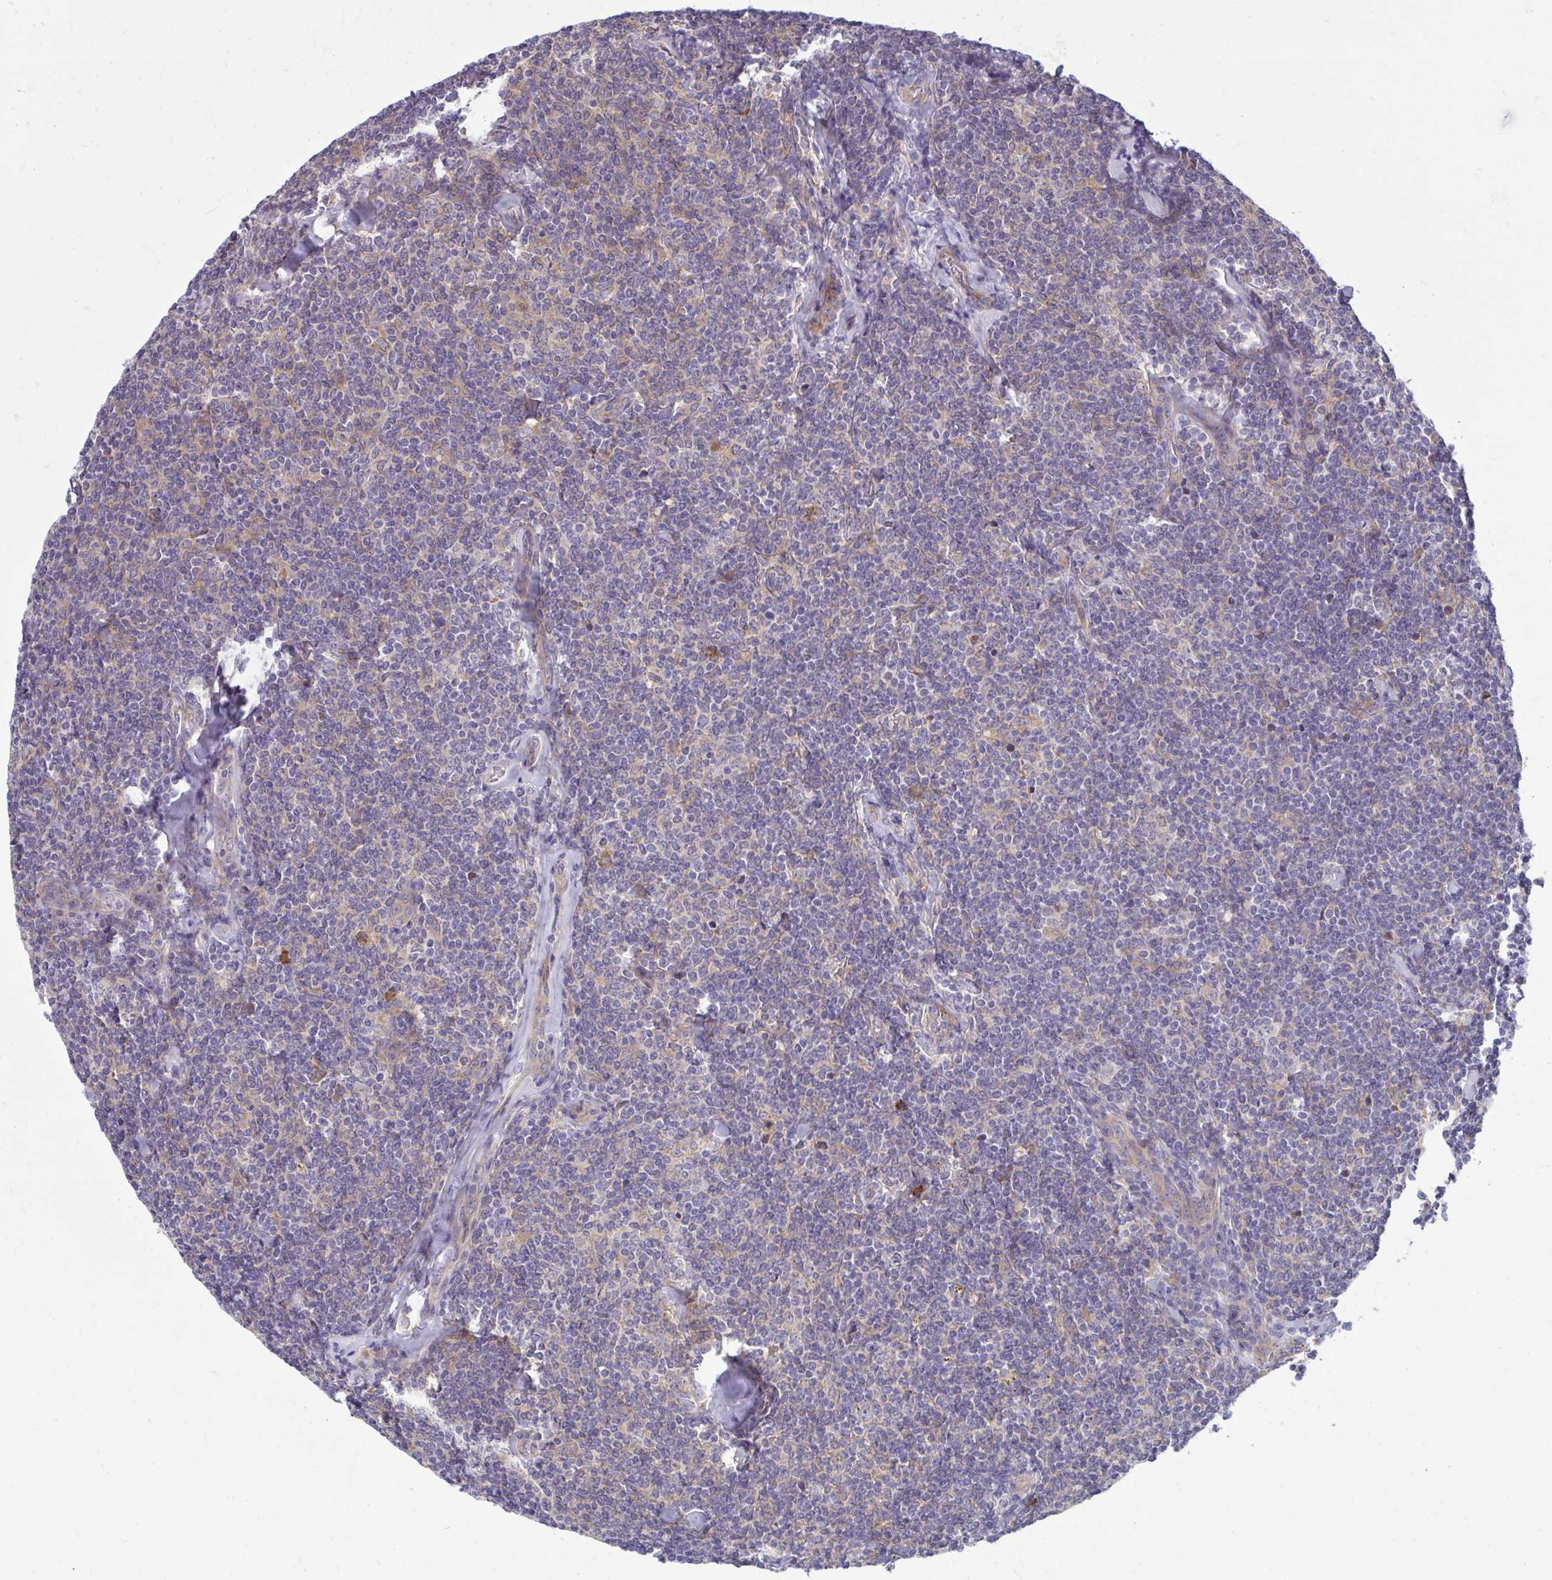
{"staining": {"intensity": "negative", "quantity": "none", "location": "none"}, "tissue": "lymphoma", "cell_type": "Tumor cells", "image_type": "cancer", "snomed": [{"axis": "morphology", "description": "Malignant lymphoma, non-Hodgkin's type, Low grade"}, {"axis": "topography", "description": "Lymph node"}], "caption": "Low-grade malignant lymphoma, non-Hodgkin's type was stained to show a protein in brown. There is no significant staining in tumor cells.", "gene": "CEMP1", "patient": {"sex": "female", "age": 56}}